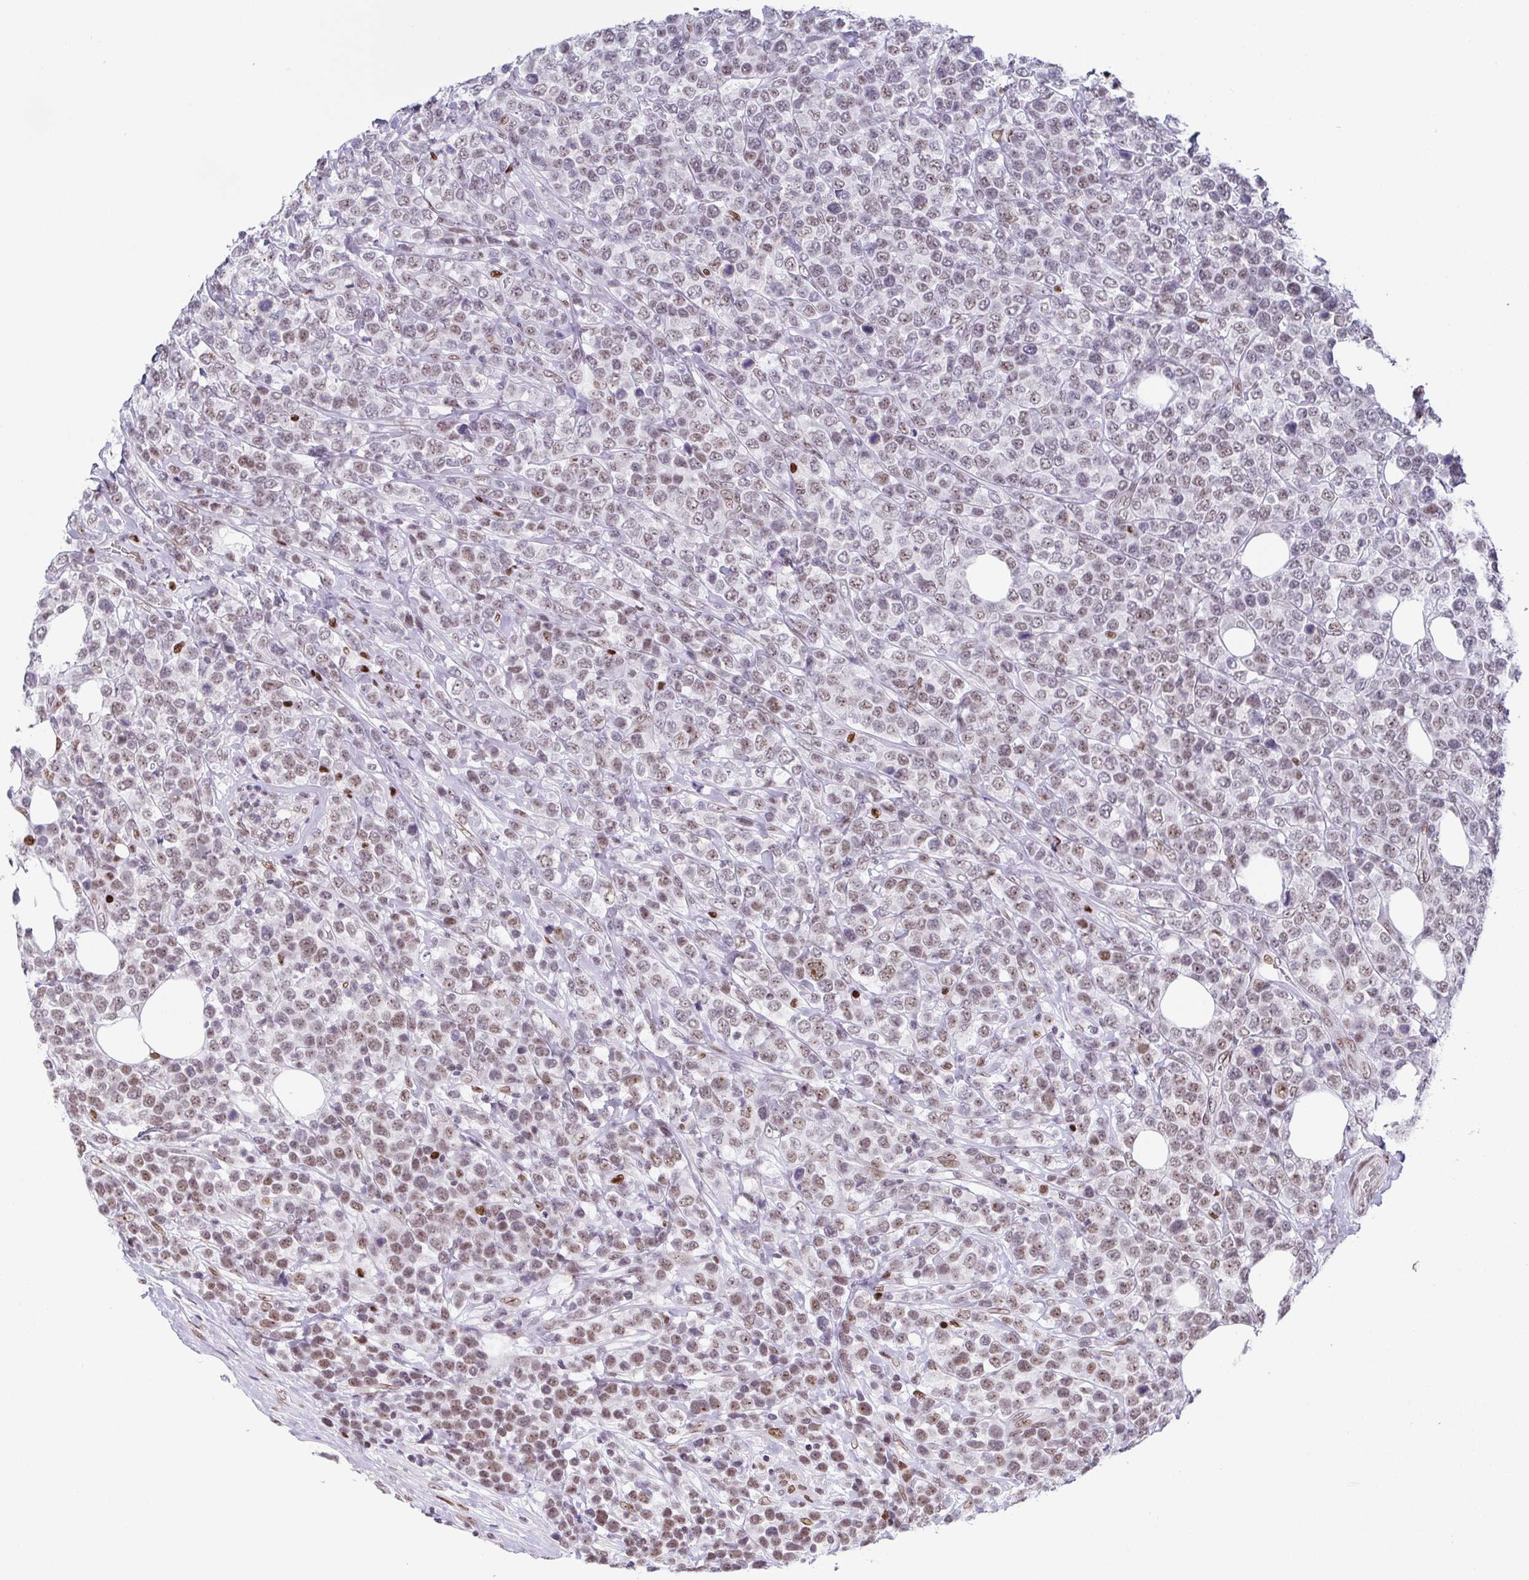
{"staining": {"intensity": "moderate", "quantity": "25%-75%", "location": "nuclear"}, "tissue": "lymphoma", "cell_type": "Tumor cells", "image_type": "cancer", "snomed": [{"axis": "morphology", "description": "Malignant lymphoma, non-Hodgkin's type, High grade"}, {"axis": "topography", "description": "Soft tissue"}], "caption": "Lymphoma stained with a protein marker displays moderate staining in tumor cells.", "gene": "RB1", "patient": {"sex": "female", "age": 56}}